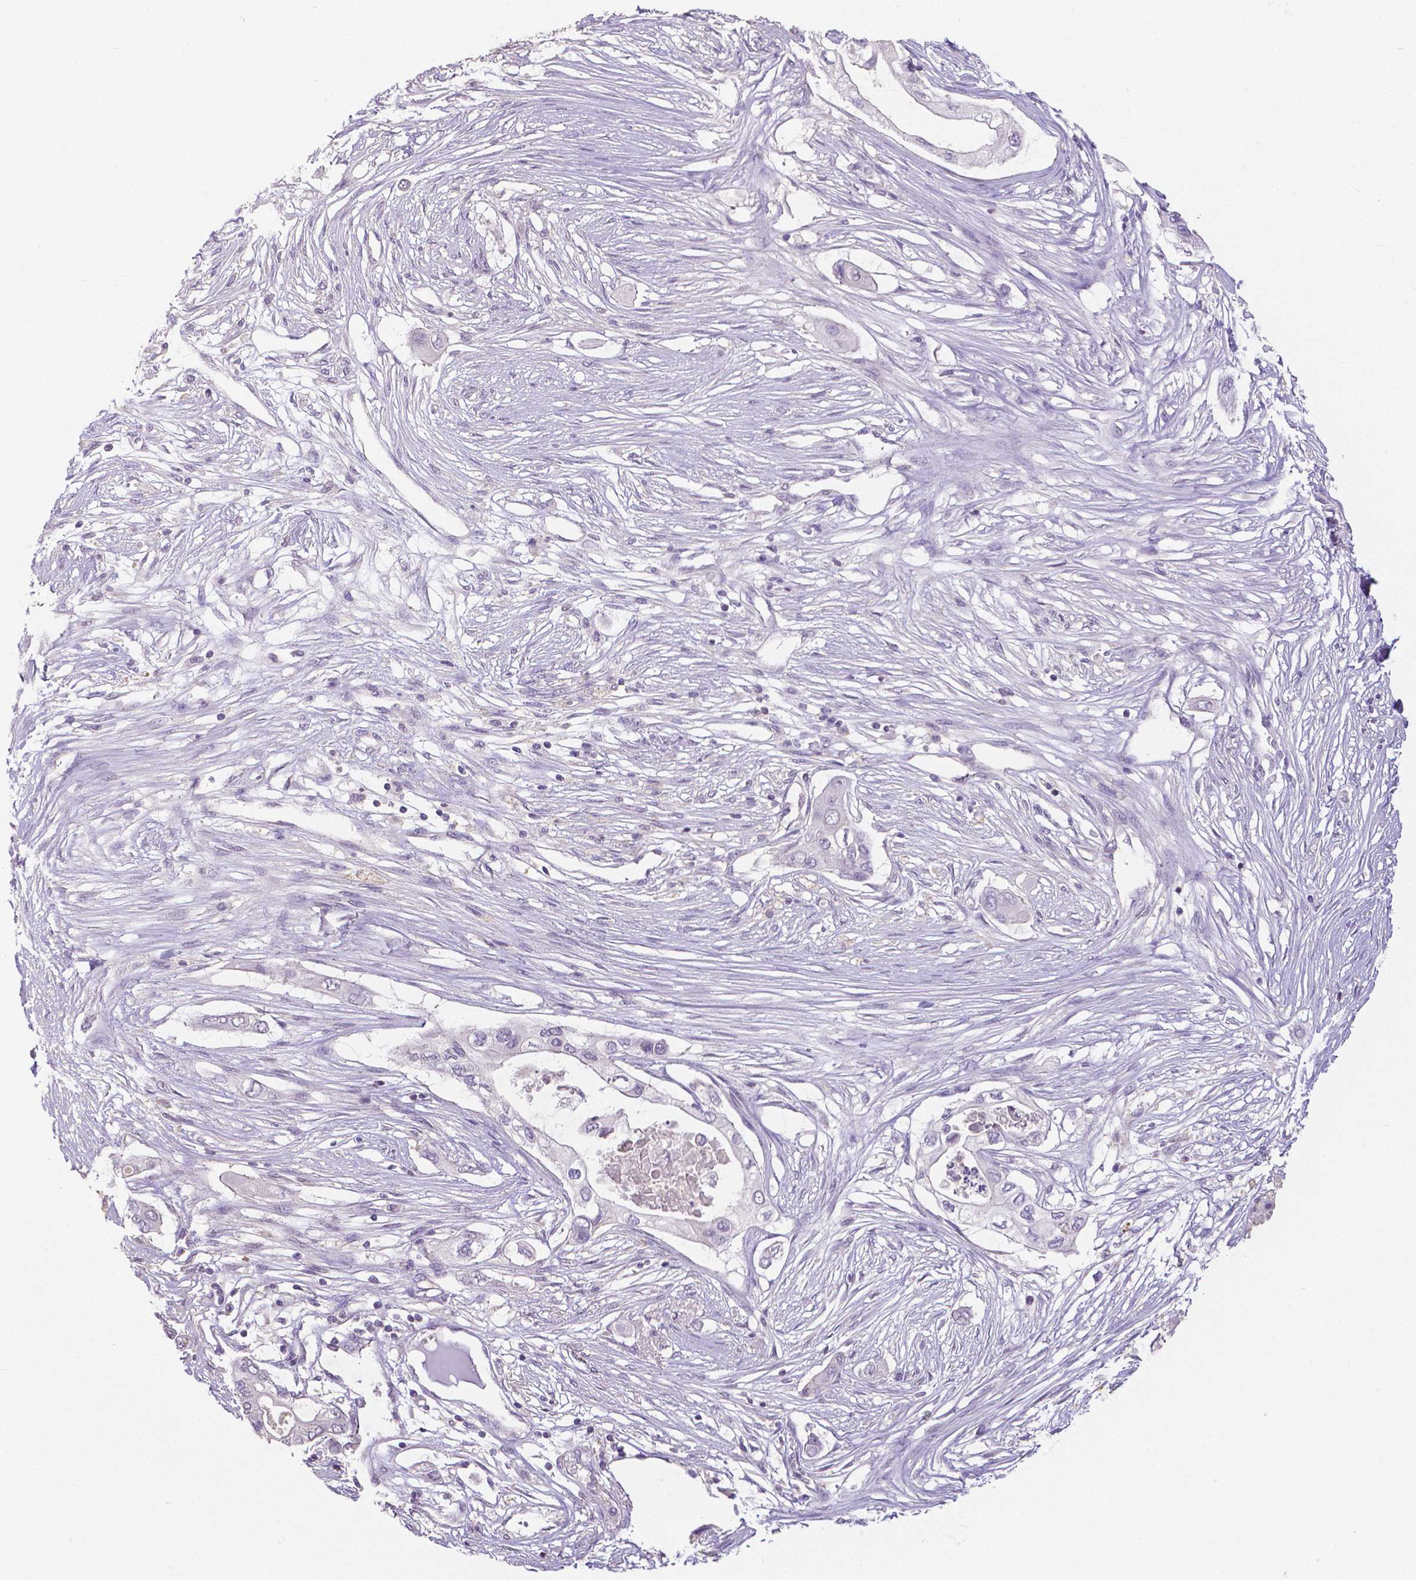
{"staining": {"intensity": "negative", "quantity": "none", "location": "none"}, "tissue": "pancreatic cancer", "cell_type": "Tumor cells", "image_type": "cancer", "snomed": [{"axis": "morphology", "description": "Adenocarcinoma, NOS"}, {"axis": "topography", "description": "Pancreas"}], "caption": "The histopathology image shows no significant staining in tumor cells of pancreatic adenocarcinoma. (Brightfield microscopy of DAB (3,3'-diaminobenzidine) immunohistochemistry at high magnification).", "gene": "CRMP1", "patient": {"sex": "female", "age": 63}}